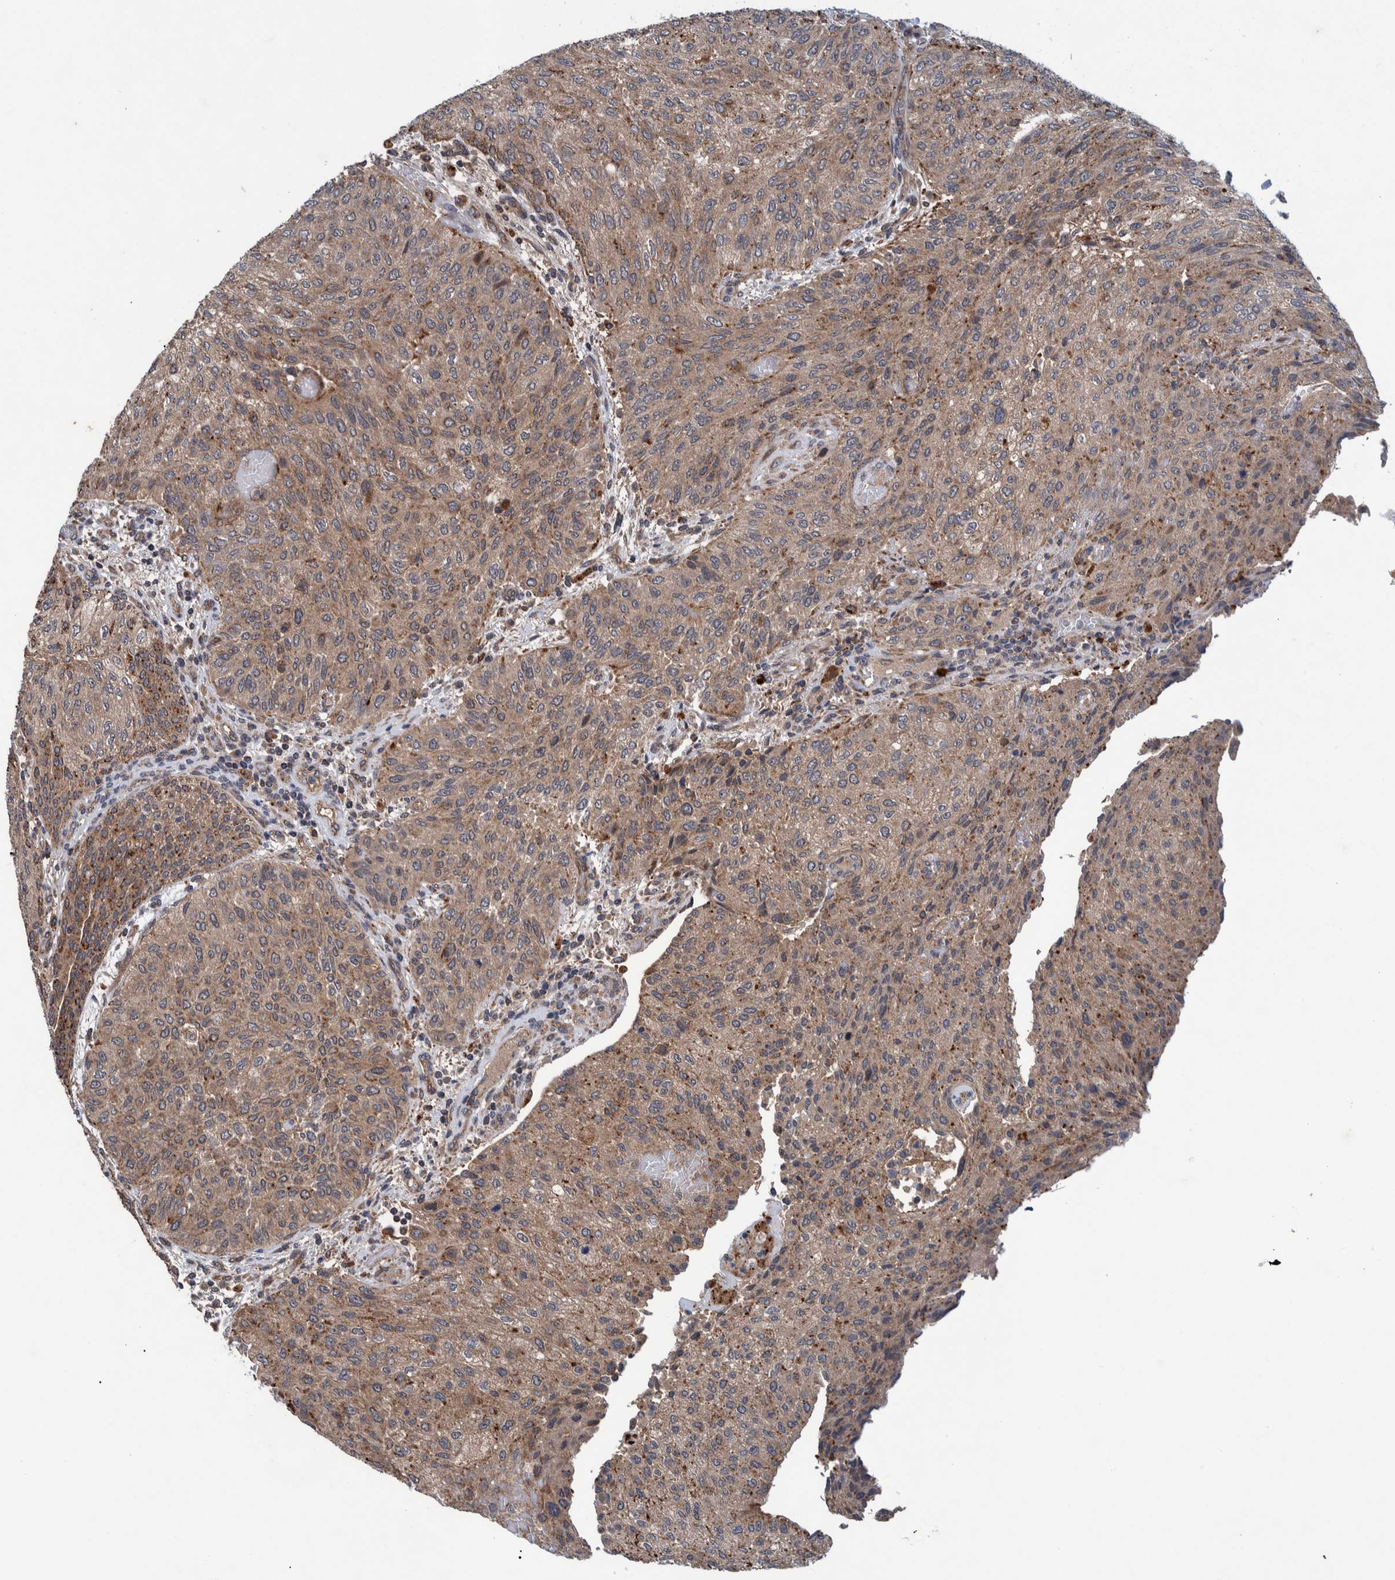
{"staining": {"intensity": "moderate", "quantity": ">75%", "location": "cytoplasmic/membranous"}, "tissue": "urothelial cancer", "cell_type": "Tumor cells", "image_type": "cancer", "snomed": [{"axis": "morphology", "description": "Urothelial carcinoma, Low grade"}, {"axis": "morphology", "description": "Urothelial carcinoma, High grade"}, {"axis": "topography", "description": "Urinary bladder"}], "caption": "Protein expression analysis of low-grade urothelial carcinoma demonstrates moderate cytoplasmic/membranous staining in approximately >75% of tumor cells.", "gene": "ITIH3", "patient": {"sex": "male", "age": 35}}